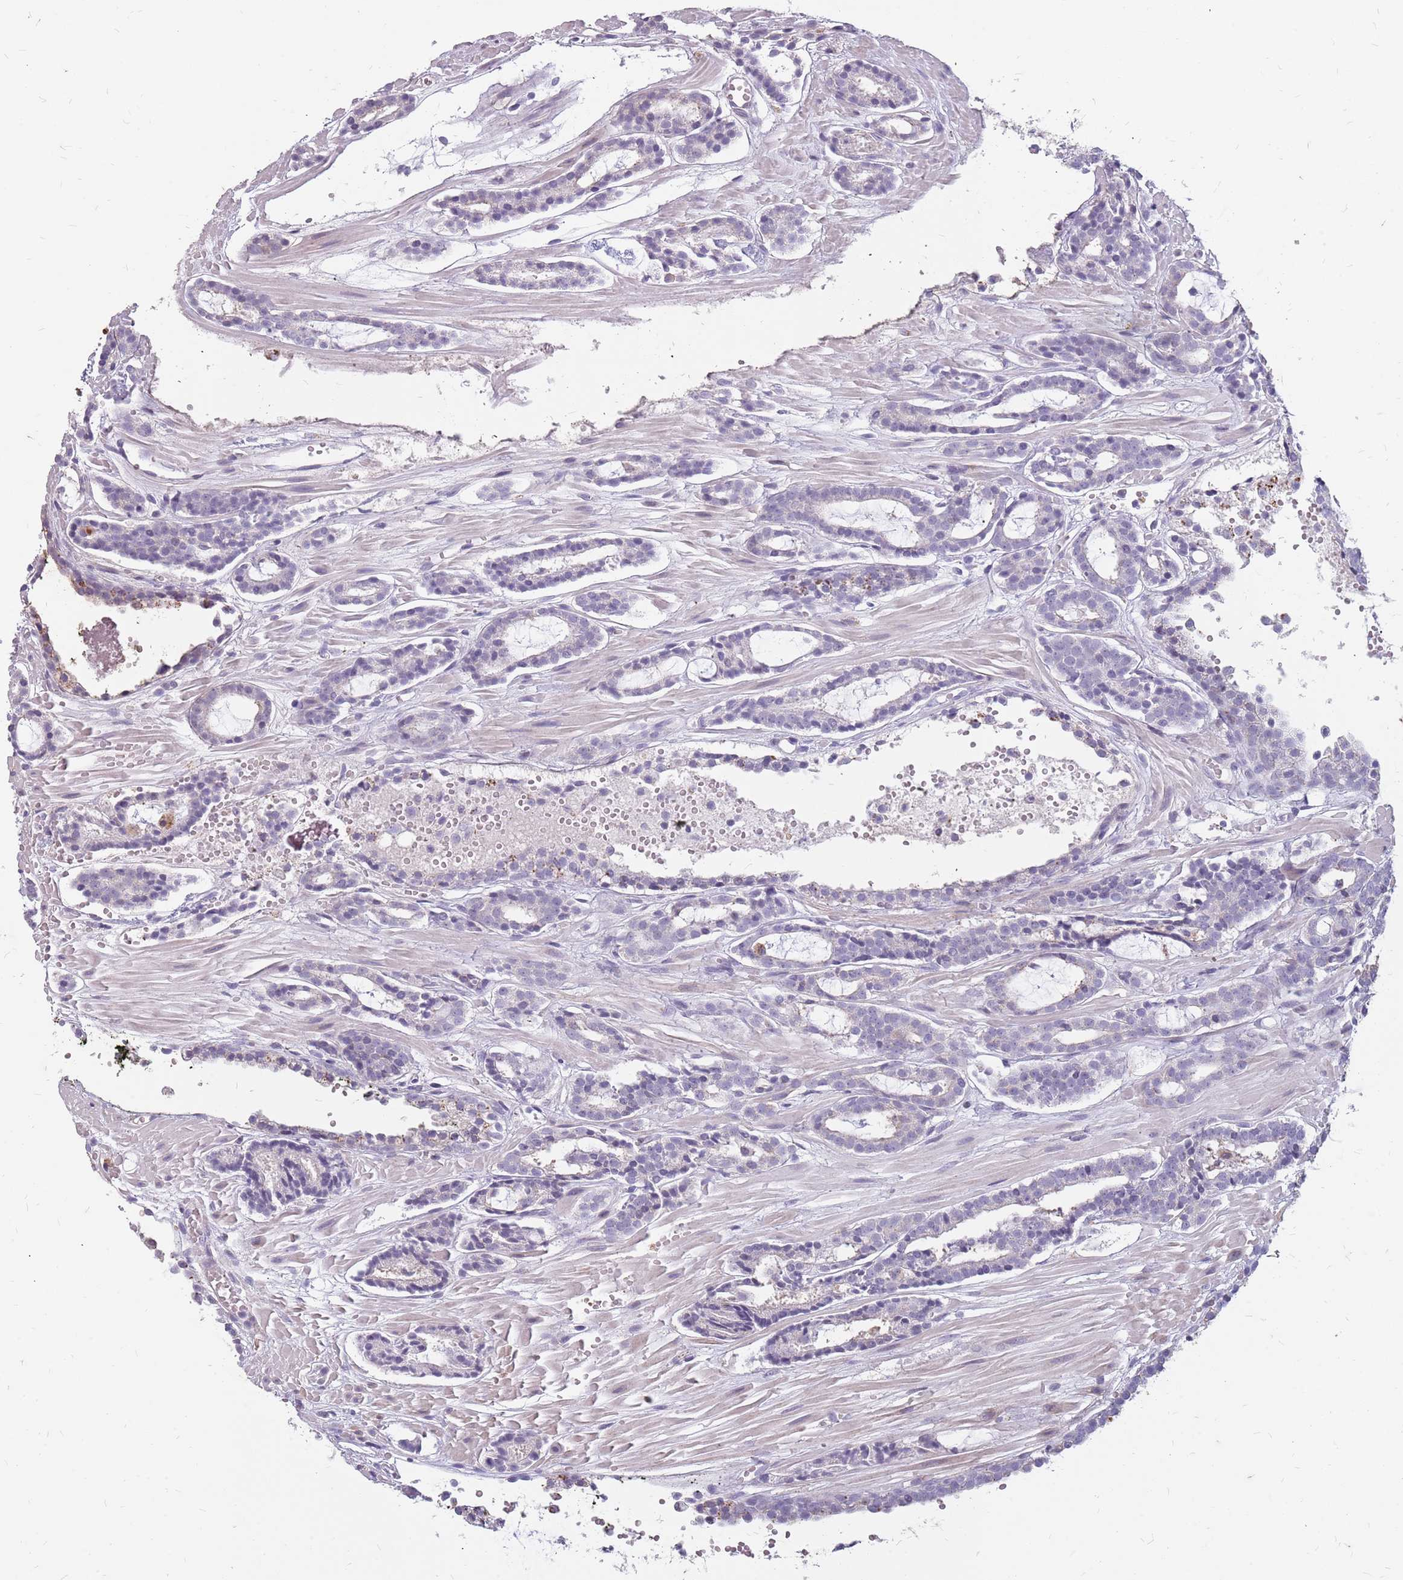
{"staining": {"intensity": "negative", "quantity": "none", "location": "none"}, "tissue": "prostate cancer", "cell_type": "Tumor cells", "image_type": "cancer", "snomed": [{"axis": "morphology", "description": "Adenocarcinoma, High grade"}, {"axis": "topography", "description": "Prostate"}], "caption": "Immunohistochemistry (IHC) histopathology image of human prostate cancer stained for a protein (brown), which demonstrates no staining in tumor cells.", "gene": "NEK6", "patient": {"sex": "male", "age": 71}}